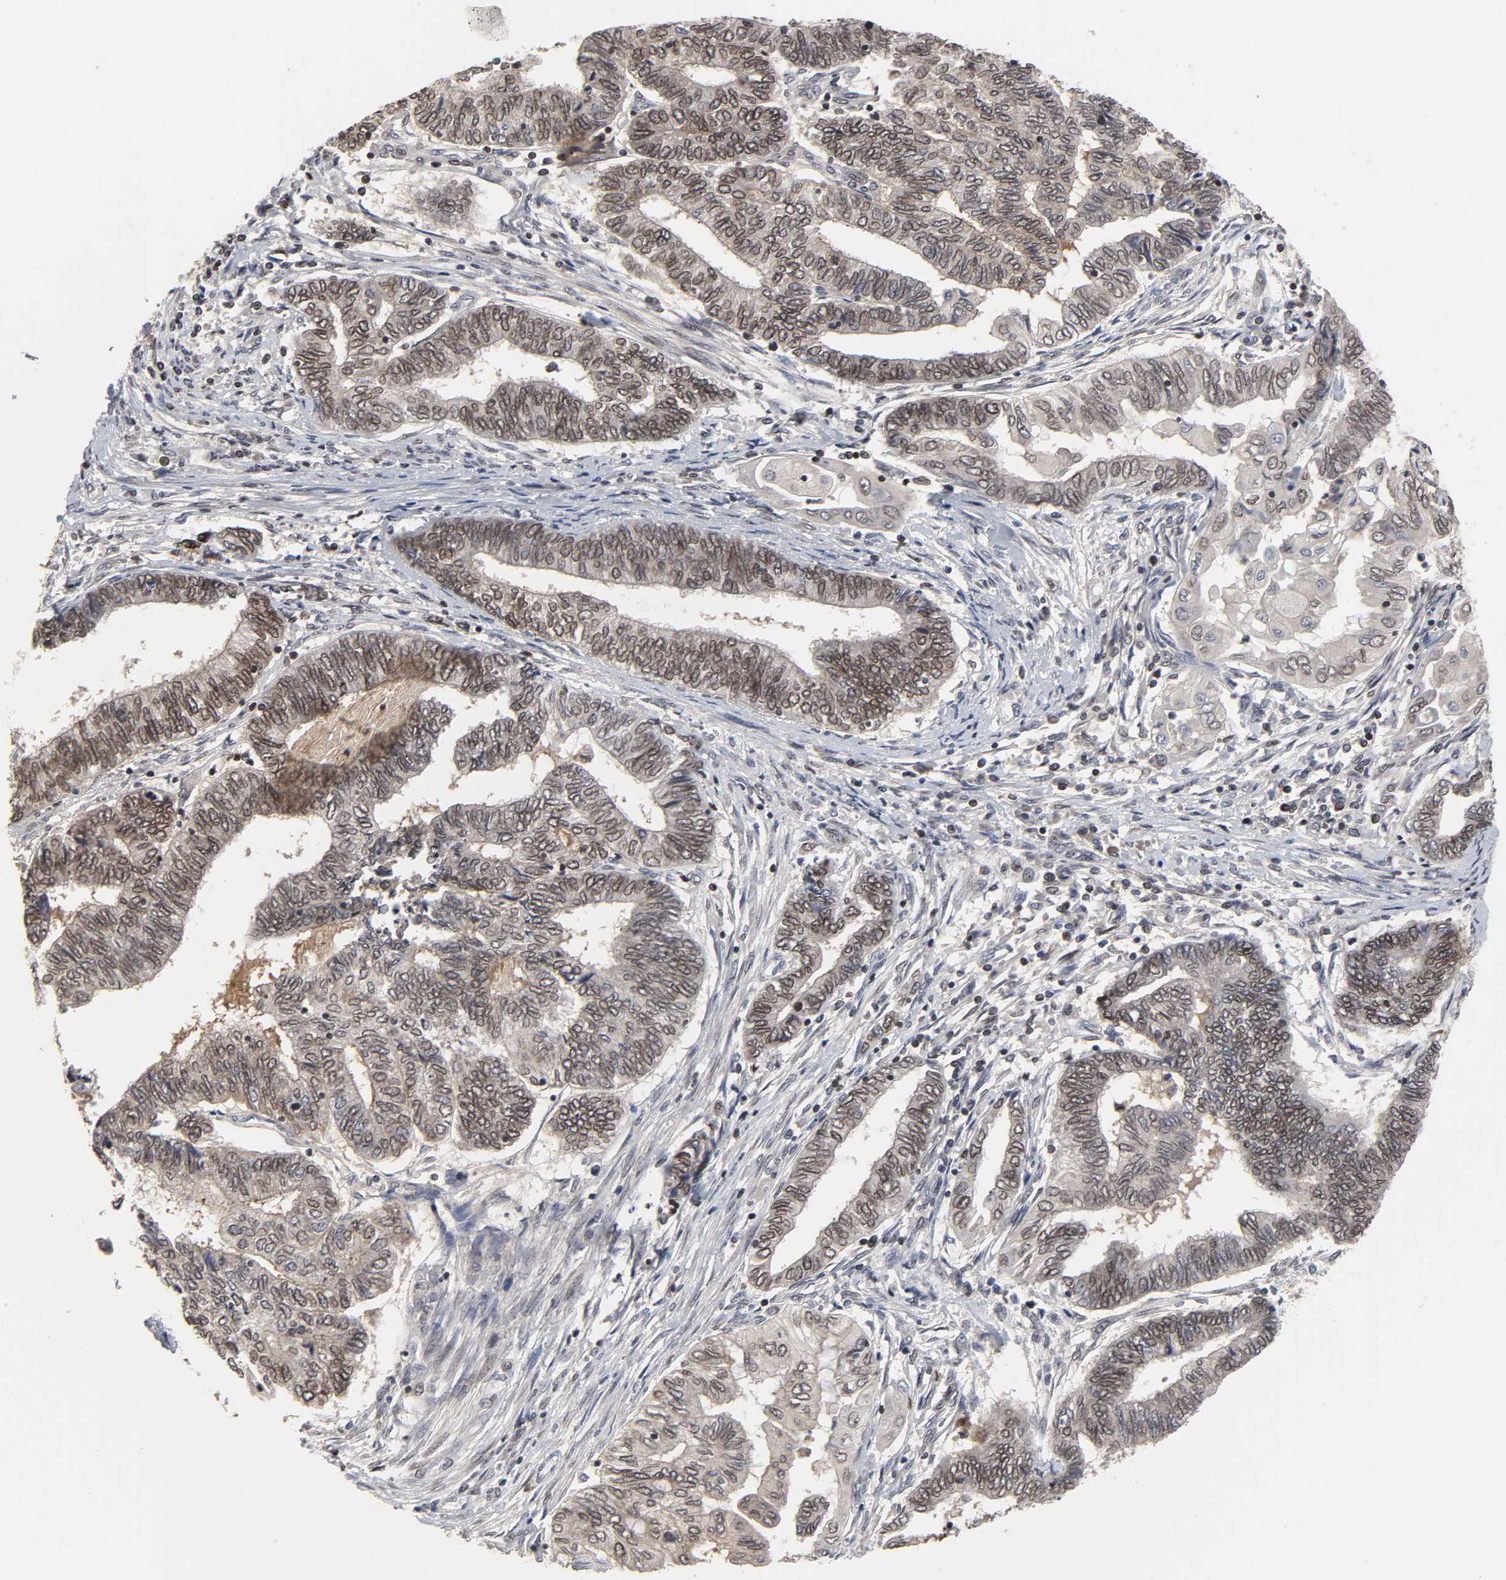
{"staining": {"intensity": "moderate", "quantity": ">75%", "location": "cytoplasmic/membranous,nuclear"}, "tissue": "endometrial cancer", "cell_type": "Tumor cells", "image_type": "cancer", "snomed": [{"axis": "morphology", "description": "Adenocarcinoma, NOS"}, {"axis": "topography", "description": "Uterus"}, {"axis": "topography", "description": "Endometrium"}], "caption": "DAB (3,3'-diaminobenzidine) immunohistochemical staining of human endometrial cancer reveals moderate cytoplasmic/membranous and nuclear protein positivity in about >75% of tumor cells.", "gene": "CPN2", "patient": {"sex": "female", "age": 70}}